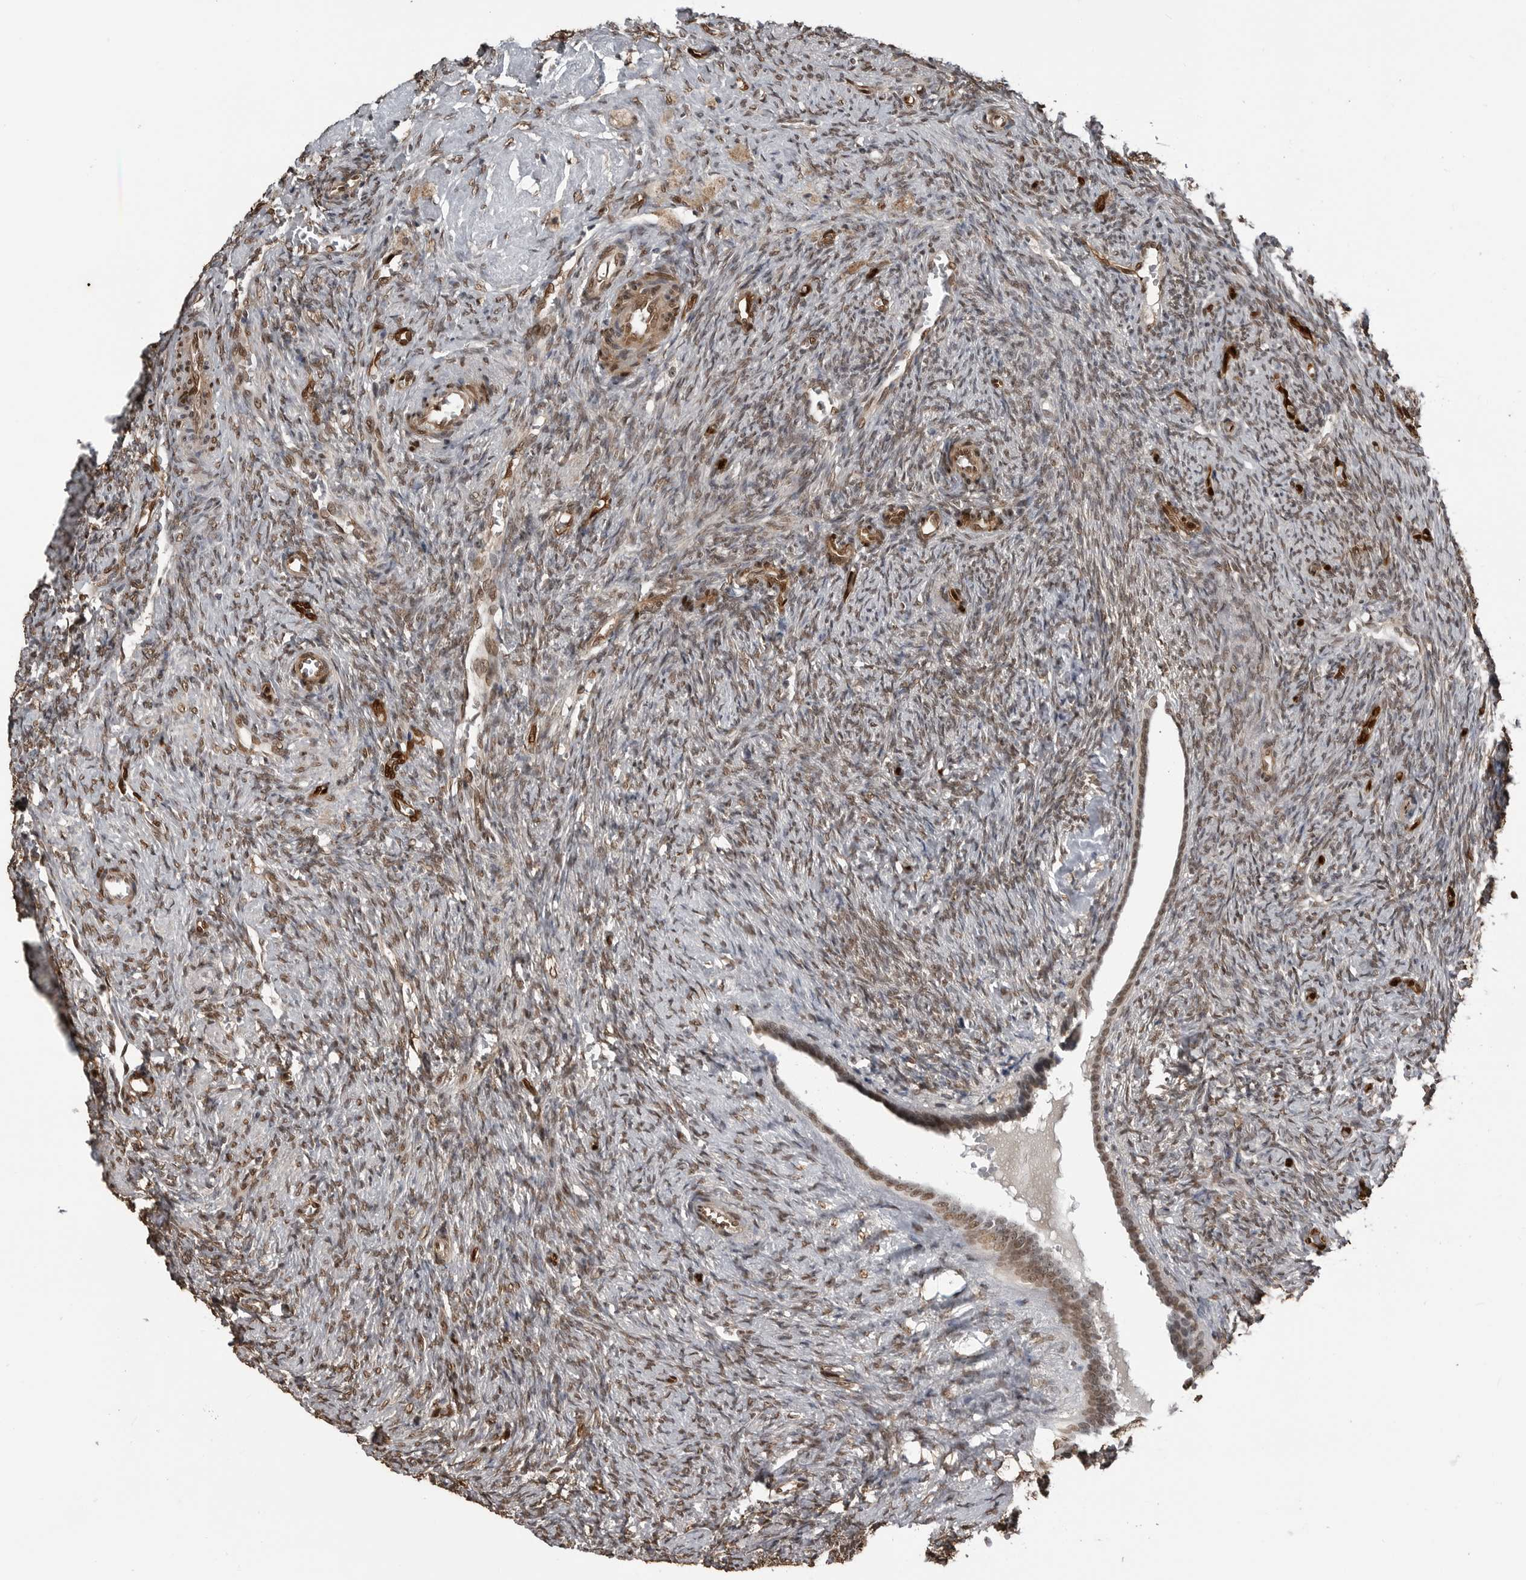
{"staining": {"intensity": "moderate", "quantity": ">75%", "location": "nuclear"}, "tissue": "ovary", "cell_type": "Ovarian stroma cells", "image_type": "normal", "snomed": [{"axis": "morphology", "description": "Normal tissue, NOS"}, {"axis": "topography", "description": "Ovary"}], "caption": "Brown immunohistochemical staining in benign ovary exhibits moderate nuclear expression in about >75% of ovarian stroma cells. The staining was performed using DAB, with brown indicating positive protein expression. Nuclei are stained blue with hematoxylin.", "gene": "SMAD2", "patient": {"sex": "female", "age": 41}}